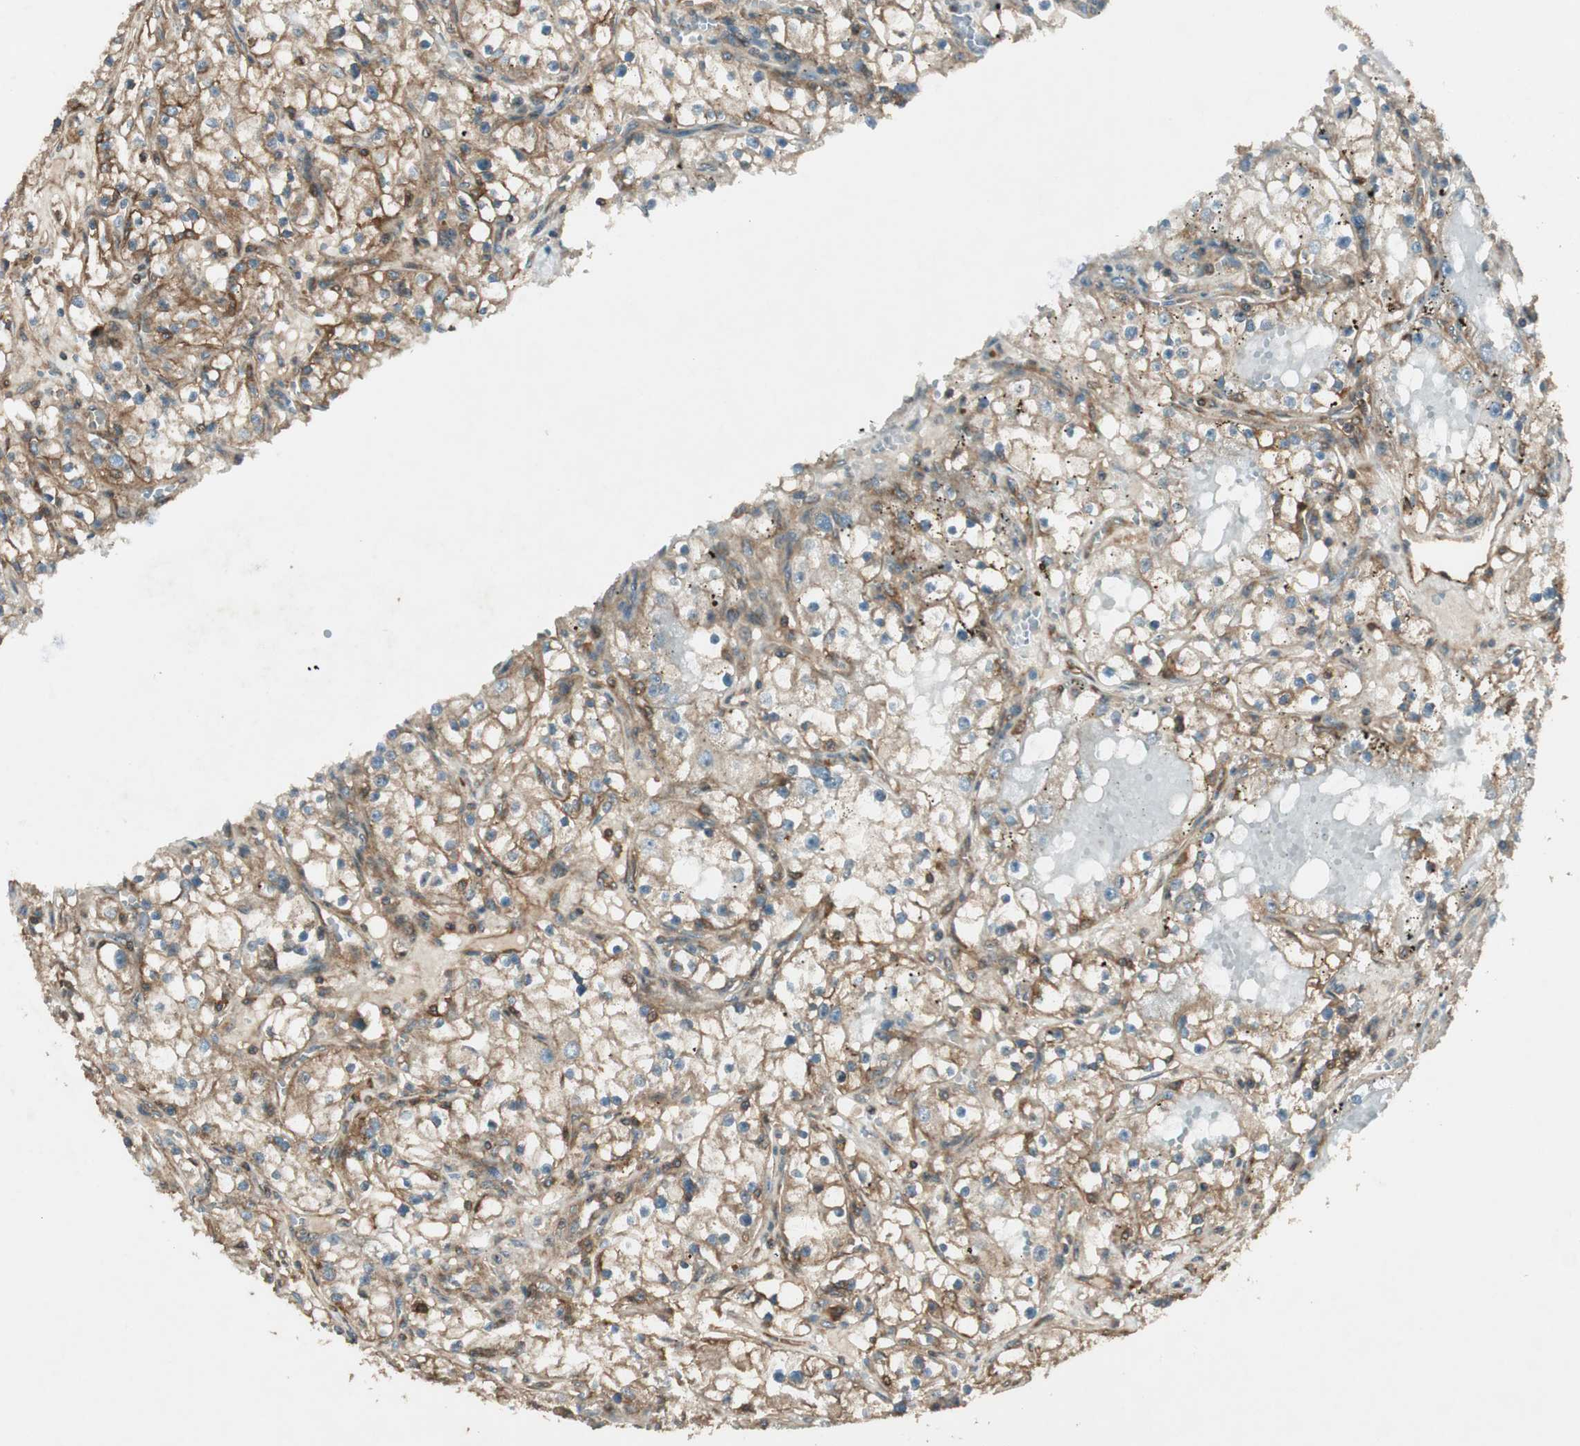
{"staining": {"intensity": "moderate", "quantity": ">75%", "location": "cytoplasmic/membranous"}, "tissue": "renal cancer", "cell_type": "Tumor cells", "image_type": "cancer", "snomed": [{"axis": "morphology", "description": "Adenocarcinoma, NOS"}, {"axis": "topography", "description": "Kidney"}], "caption": "Renal cancer (adenocarcinoma) stained with a protein marker displays moderate staining in tumor cells.", "gene": "BTN3A3", "patient": {"sex": "male", "age": 56}}